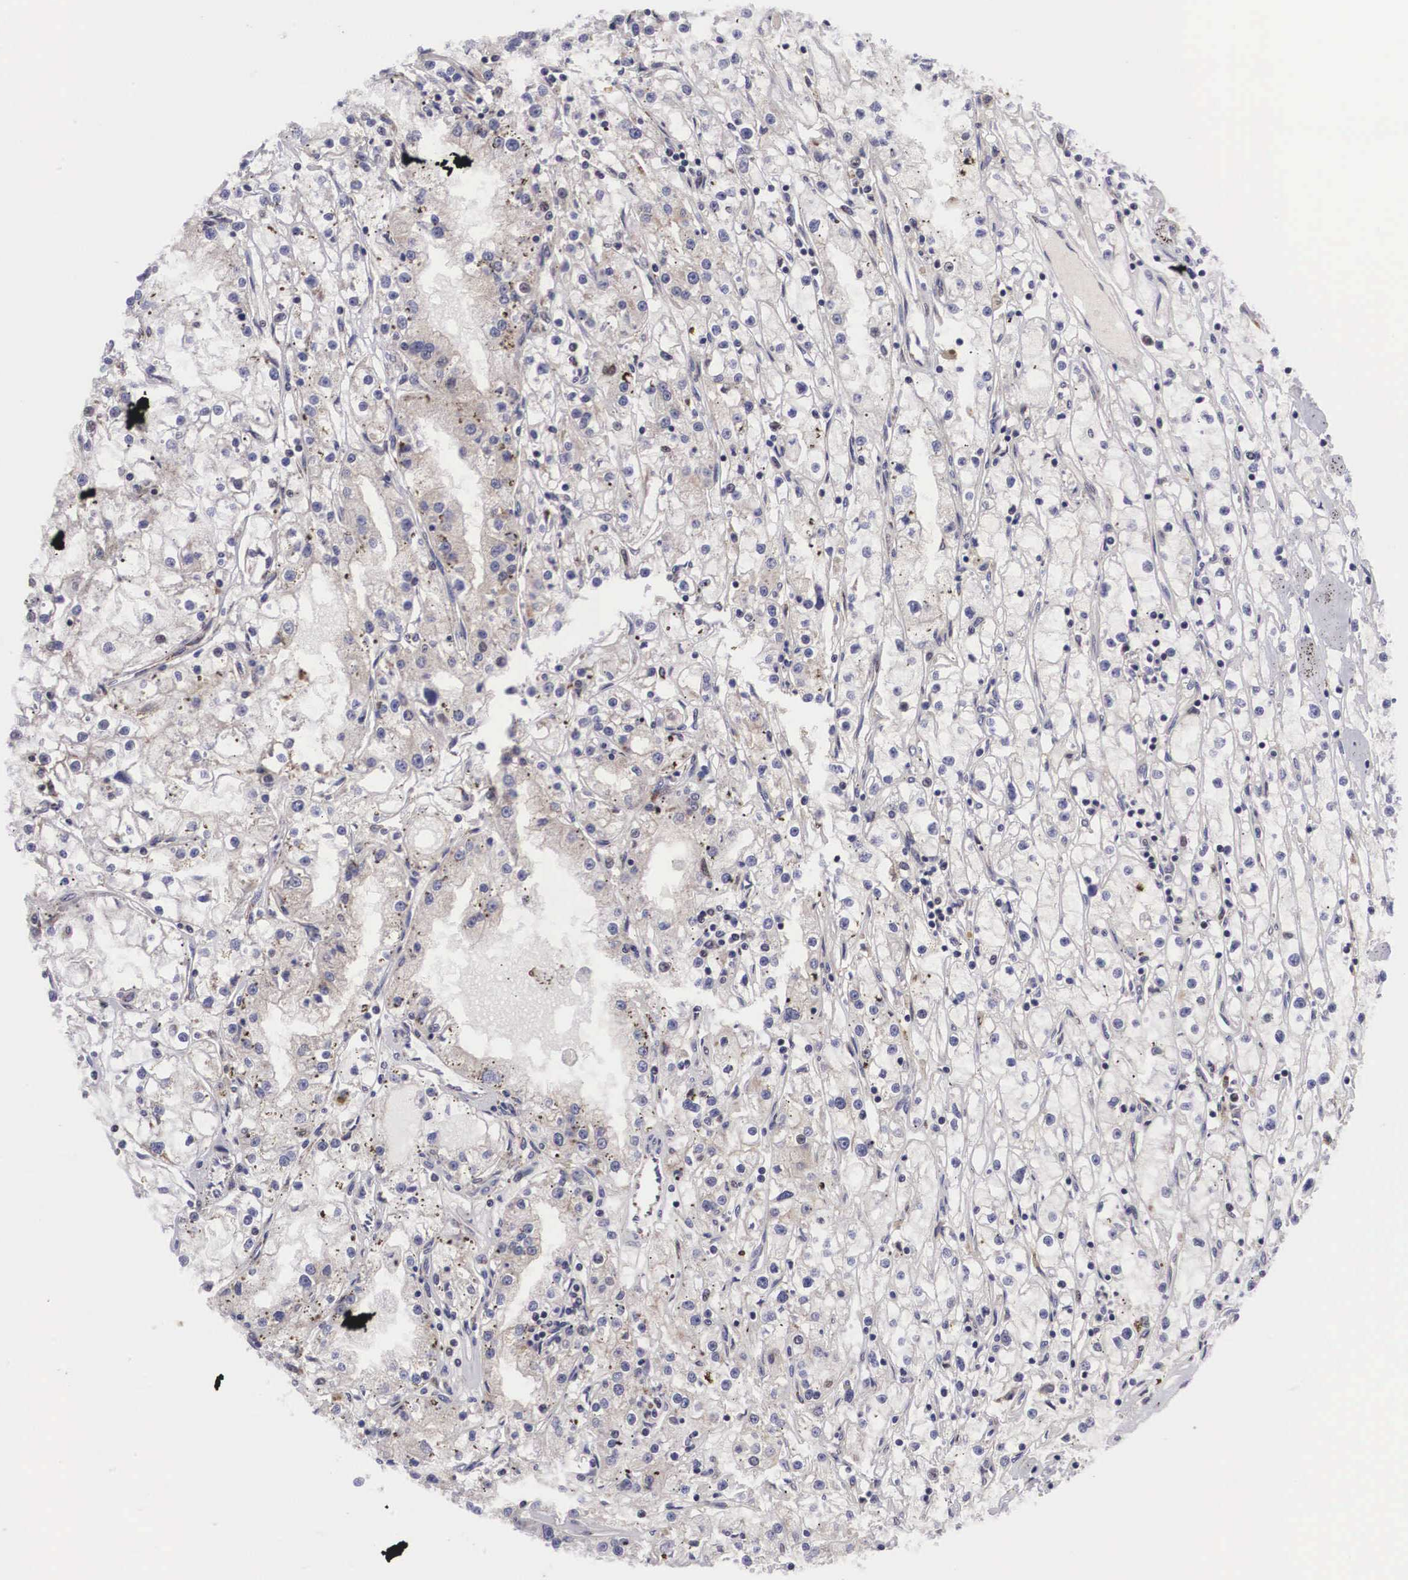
{"staining": {"intensity": "weak", "quantity": "<25%", "location": "cytoplasmic/membranous"}, "tissue": "renal cancer", "cell_type": "Tumor cells", "image_type": "cancer", "snomed": [{"axis": "morphology", "description": "Adenocarcinoma, NOS"}, {"axis": "topography", "description": "Kidney"}], "caption": "This is an IHC micrograph of human adenocarcinoma (renal). There is no expression in tumor cells.", "gene": "EMID1", "patient": {"sex": "male", "age": 56}}